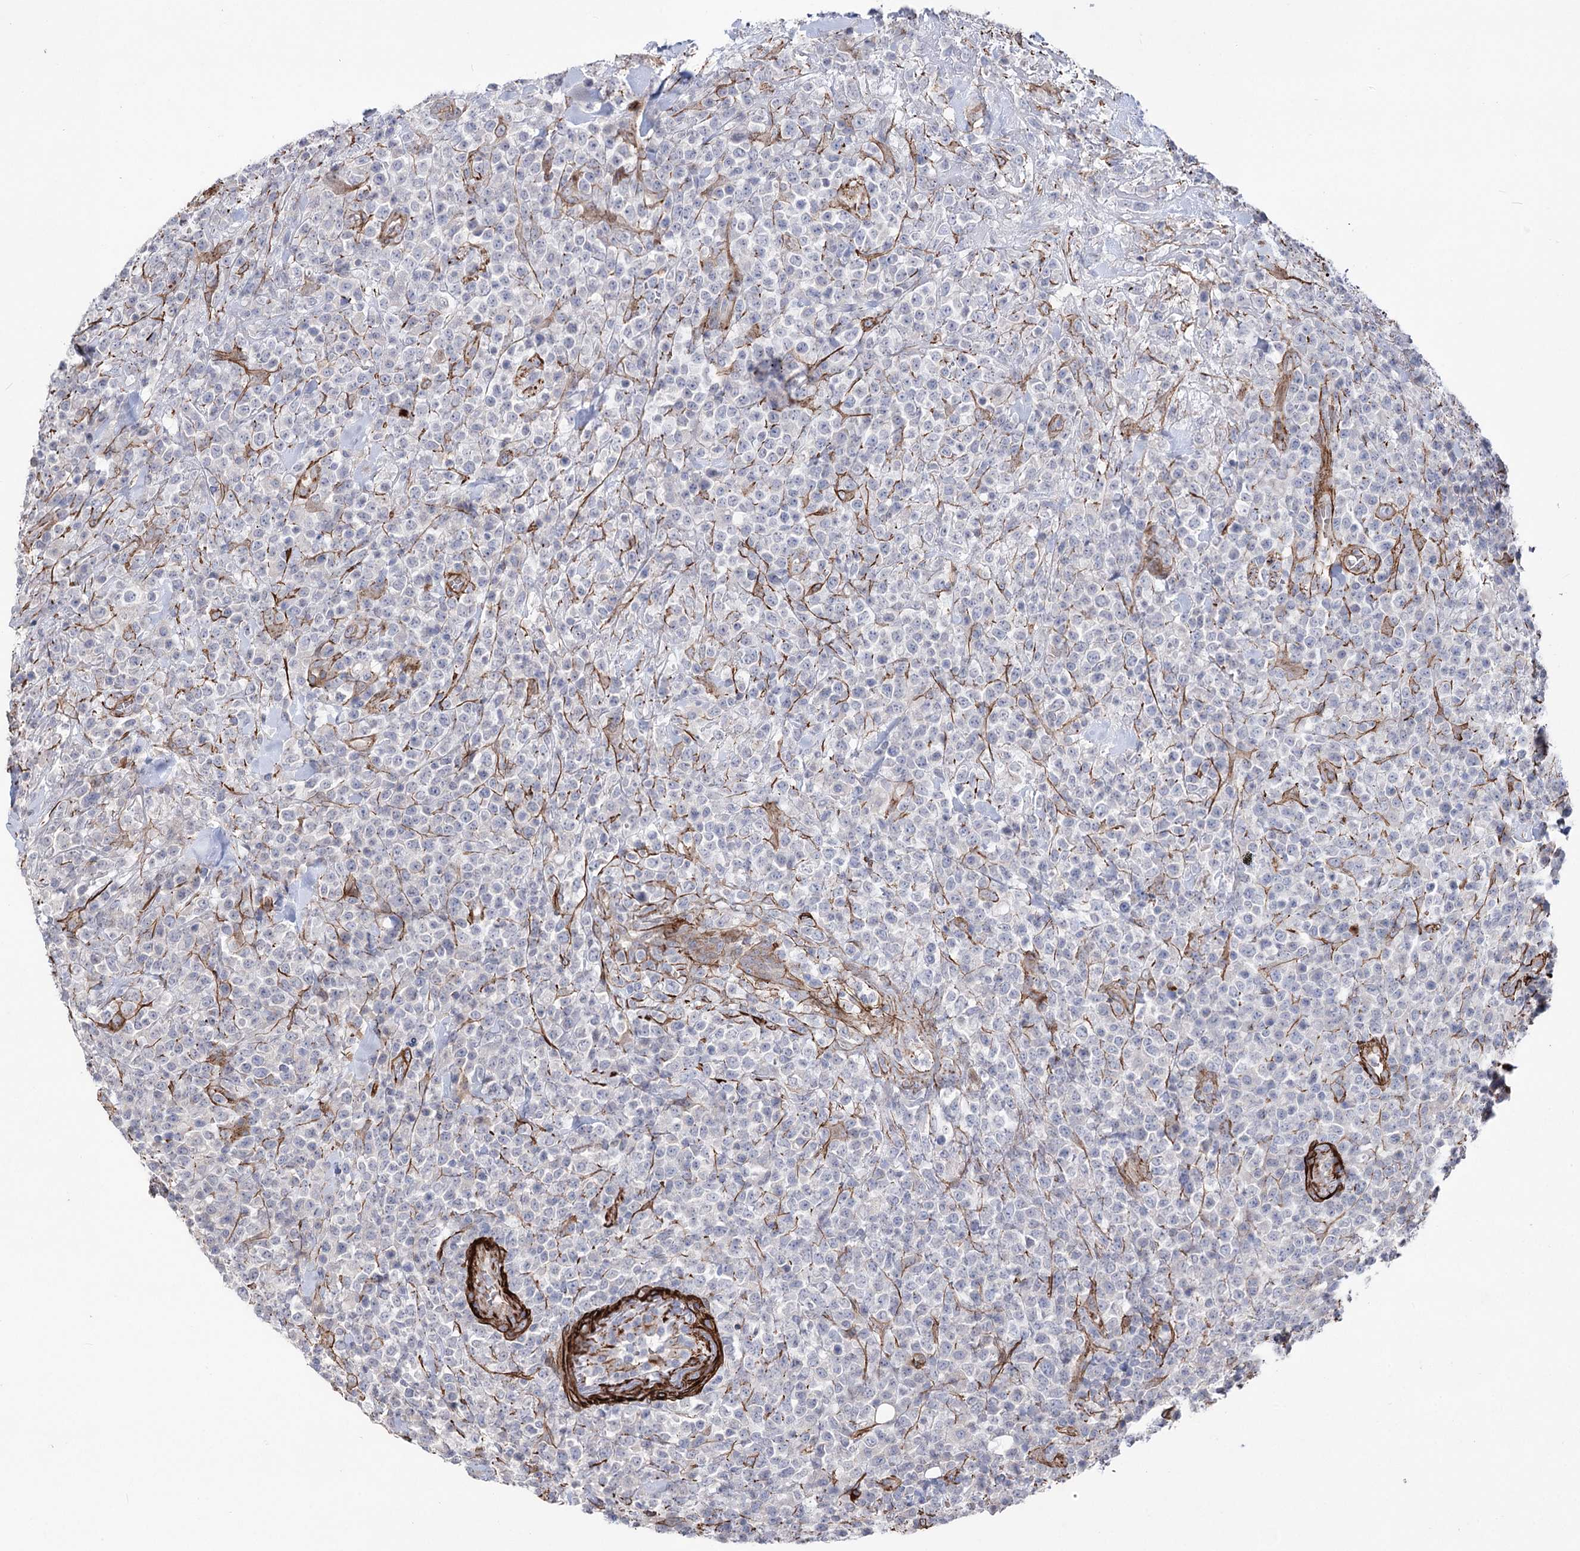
{"staining": {"intensity": "negative", "quantity": "none", "location": "none"}, "tissue": "lymphoma", "cell_type": "Tumor cells", "image_type": "cancer", "snomed": [{"axis": "morphology", "description": "Malignant lymphoma, non-Hodgkin's type, High grade"}, {"axis": "topography", "description": "Colon"}], "caption": "DAB (3,3'-diaminobenzidine) immunohistochemical staining of human high-grade malignant lymphoma, non-Hodgkin's type demonstrates no significant staining in tumor cells.", "gene": "ARHGAP20", "patient": {"sex": "female", "age": 53}}